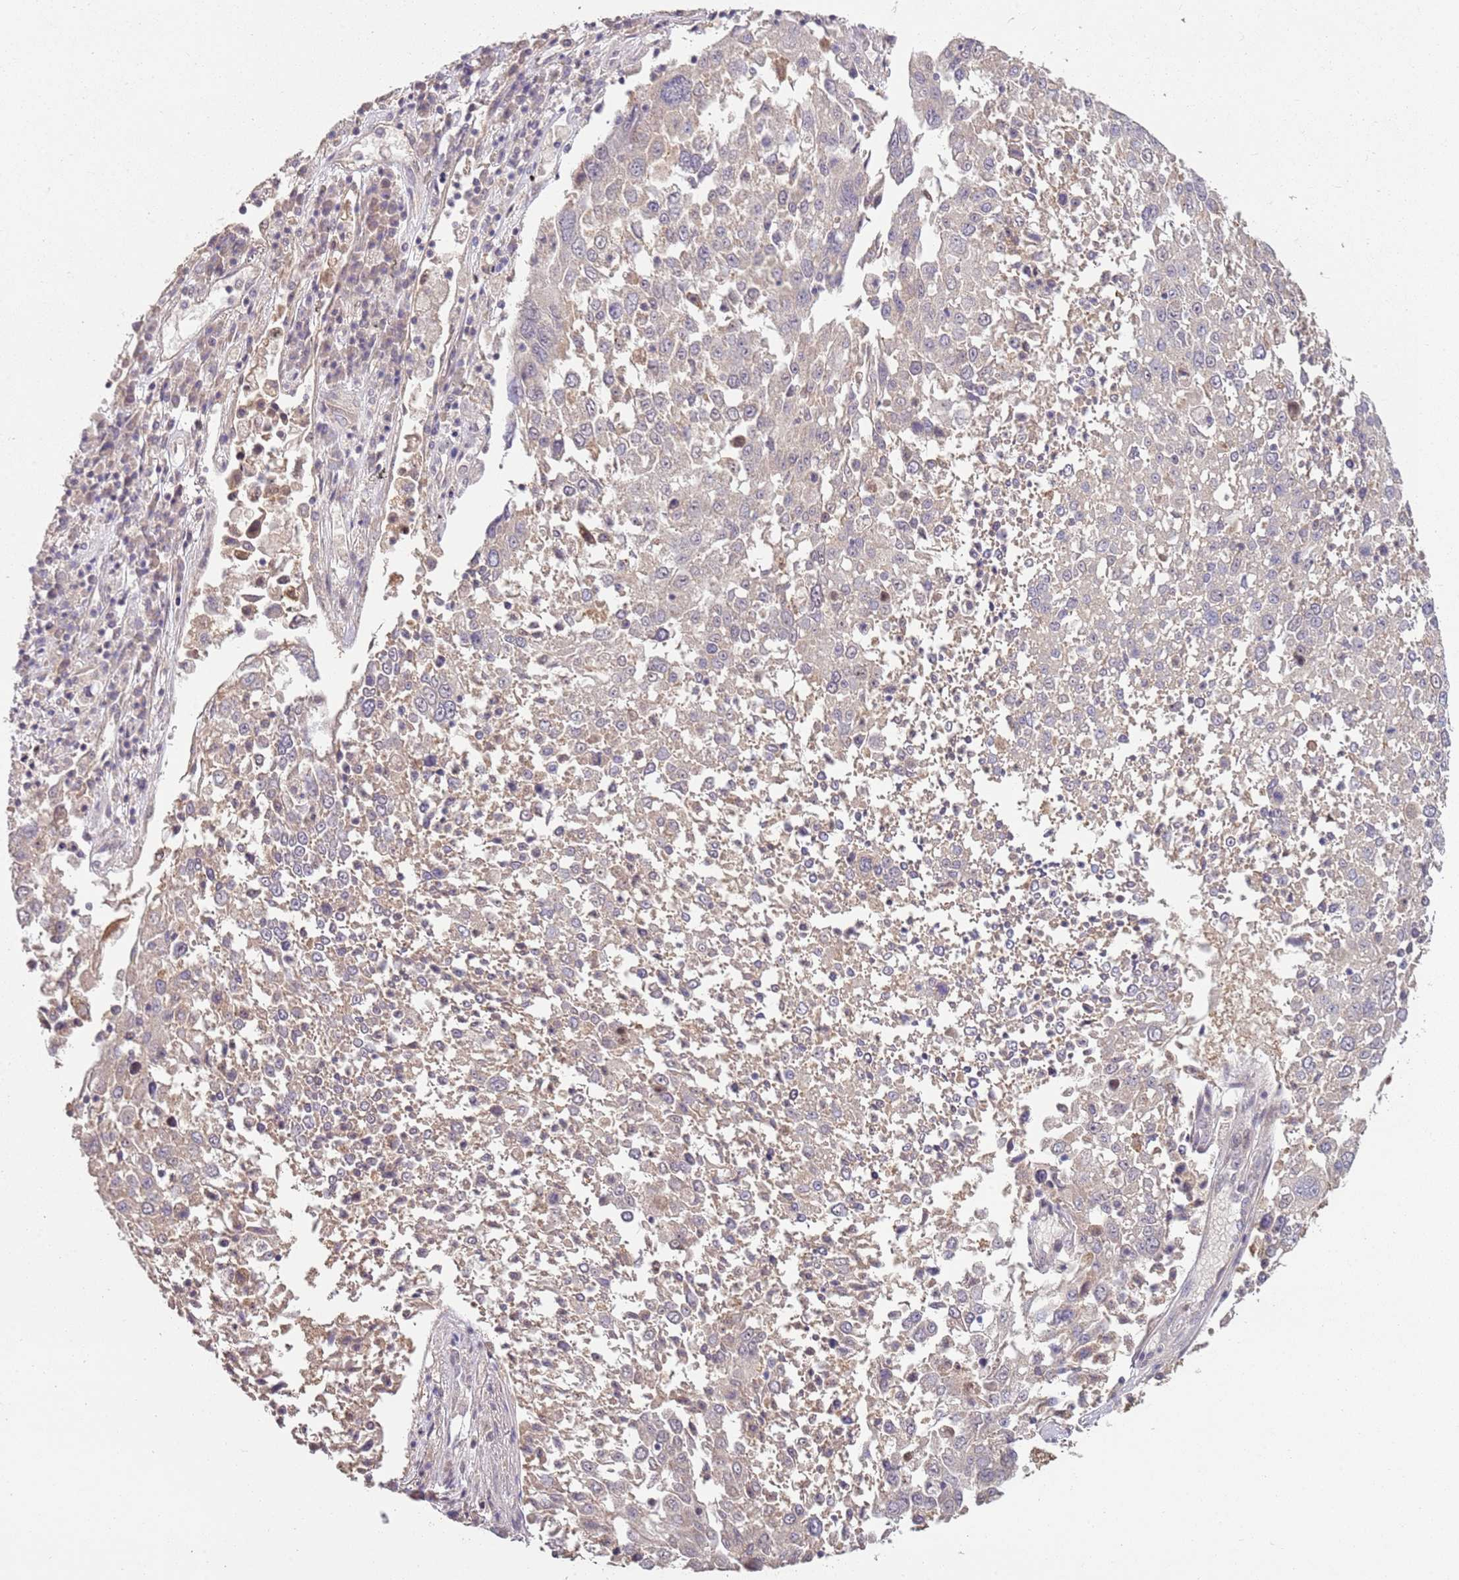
{"staining": {"intensity": "weak", "quantity": "<25%", "location": "cytoplasmic/membranous"}, "tissue": "lung cancer", "cell_type": "Tumor cells", "image_type": "cancer", "snomed": [{"axis": "morphology", "description": "Squamous cell carcinoma, NOS"}, {"axis": "topography", "description": "Lung"}], "caption": "Immunohistochemistry (IHC) of human lung cancer exhibits no positivity in tumor cells. (DAB (3,3'-diaminobenzidine) immunohistochemistry visualized using brightfield microscopy, high magnification).", "gene": "TEKT4", "patient": {"sex": "male", "age": 65}}